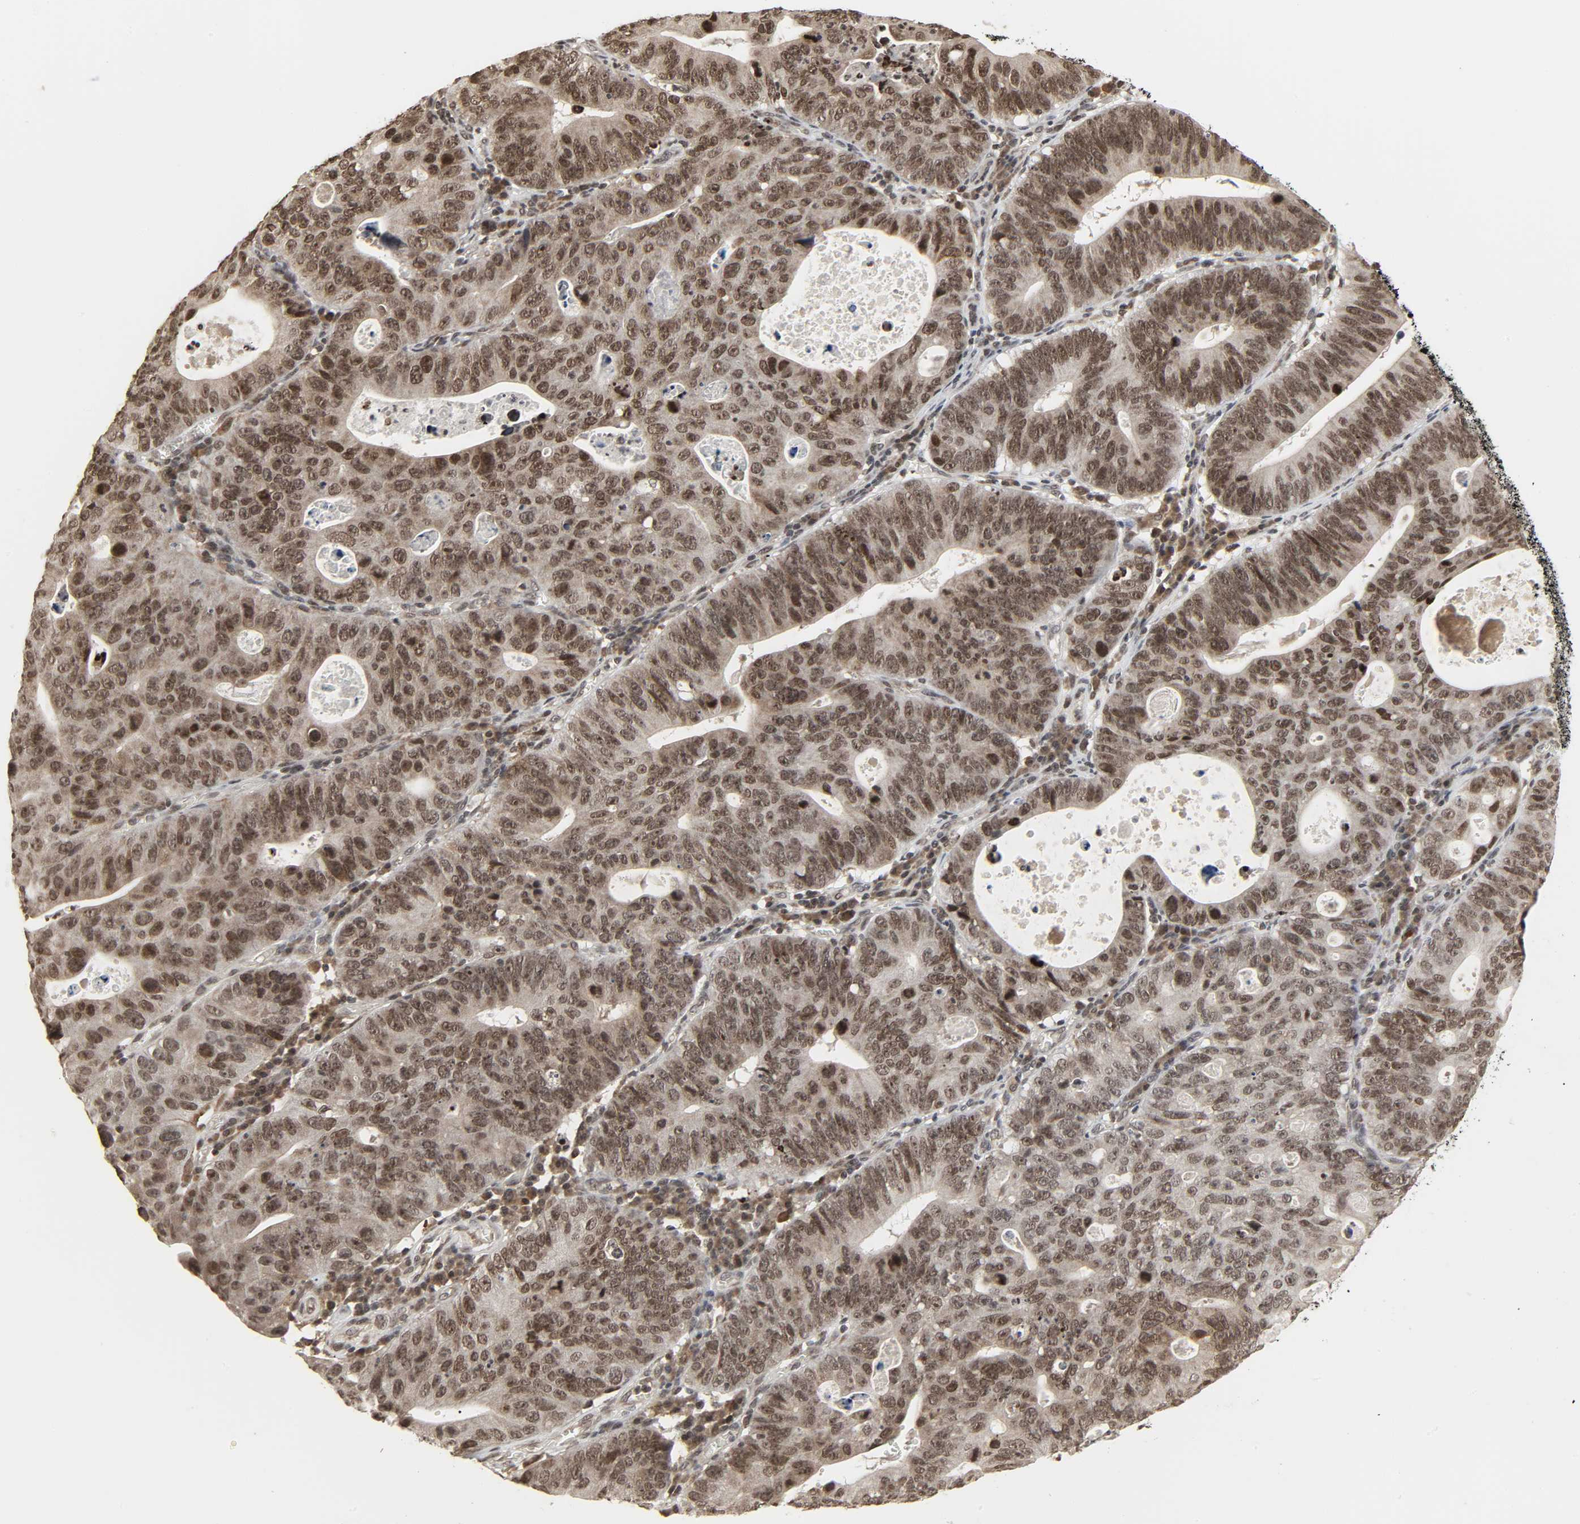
{"staining": {"intensity": "moderate", "quantity": ">75%", "location": "nuclear"}, "tissue": "stomach cancer", "cell_type": "Tumor cells", "image_type": "cancer", "snomed": [{"axis": "morphology", "description": "Adenocarcinoma, NOS"}, {"axis": "topography", "description": "Stomach"}], "caption": "Immunohistochemical staining of adenocarcinoma (stomach) demonstrates medium levels of moderate nuclear protein staining in approximately >75% of tumor cells.", "gene": "XRCC1", "patient": {"sex": "male", "age": 59}}